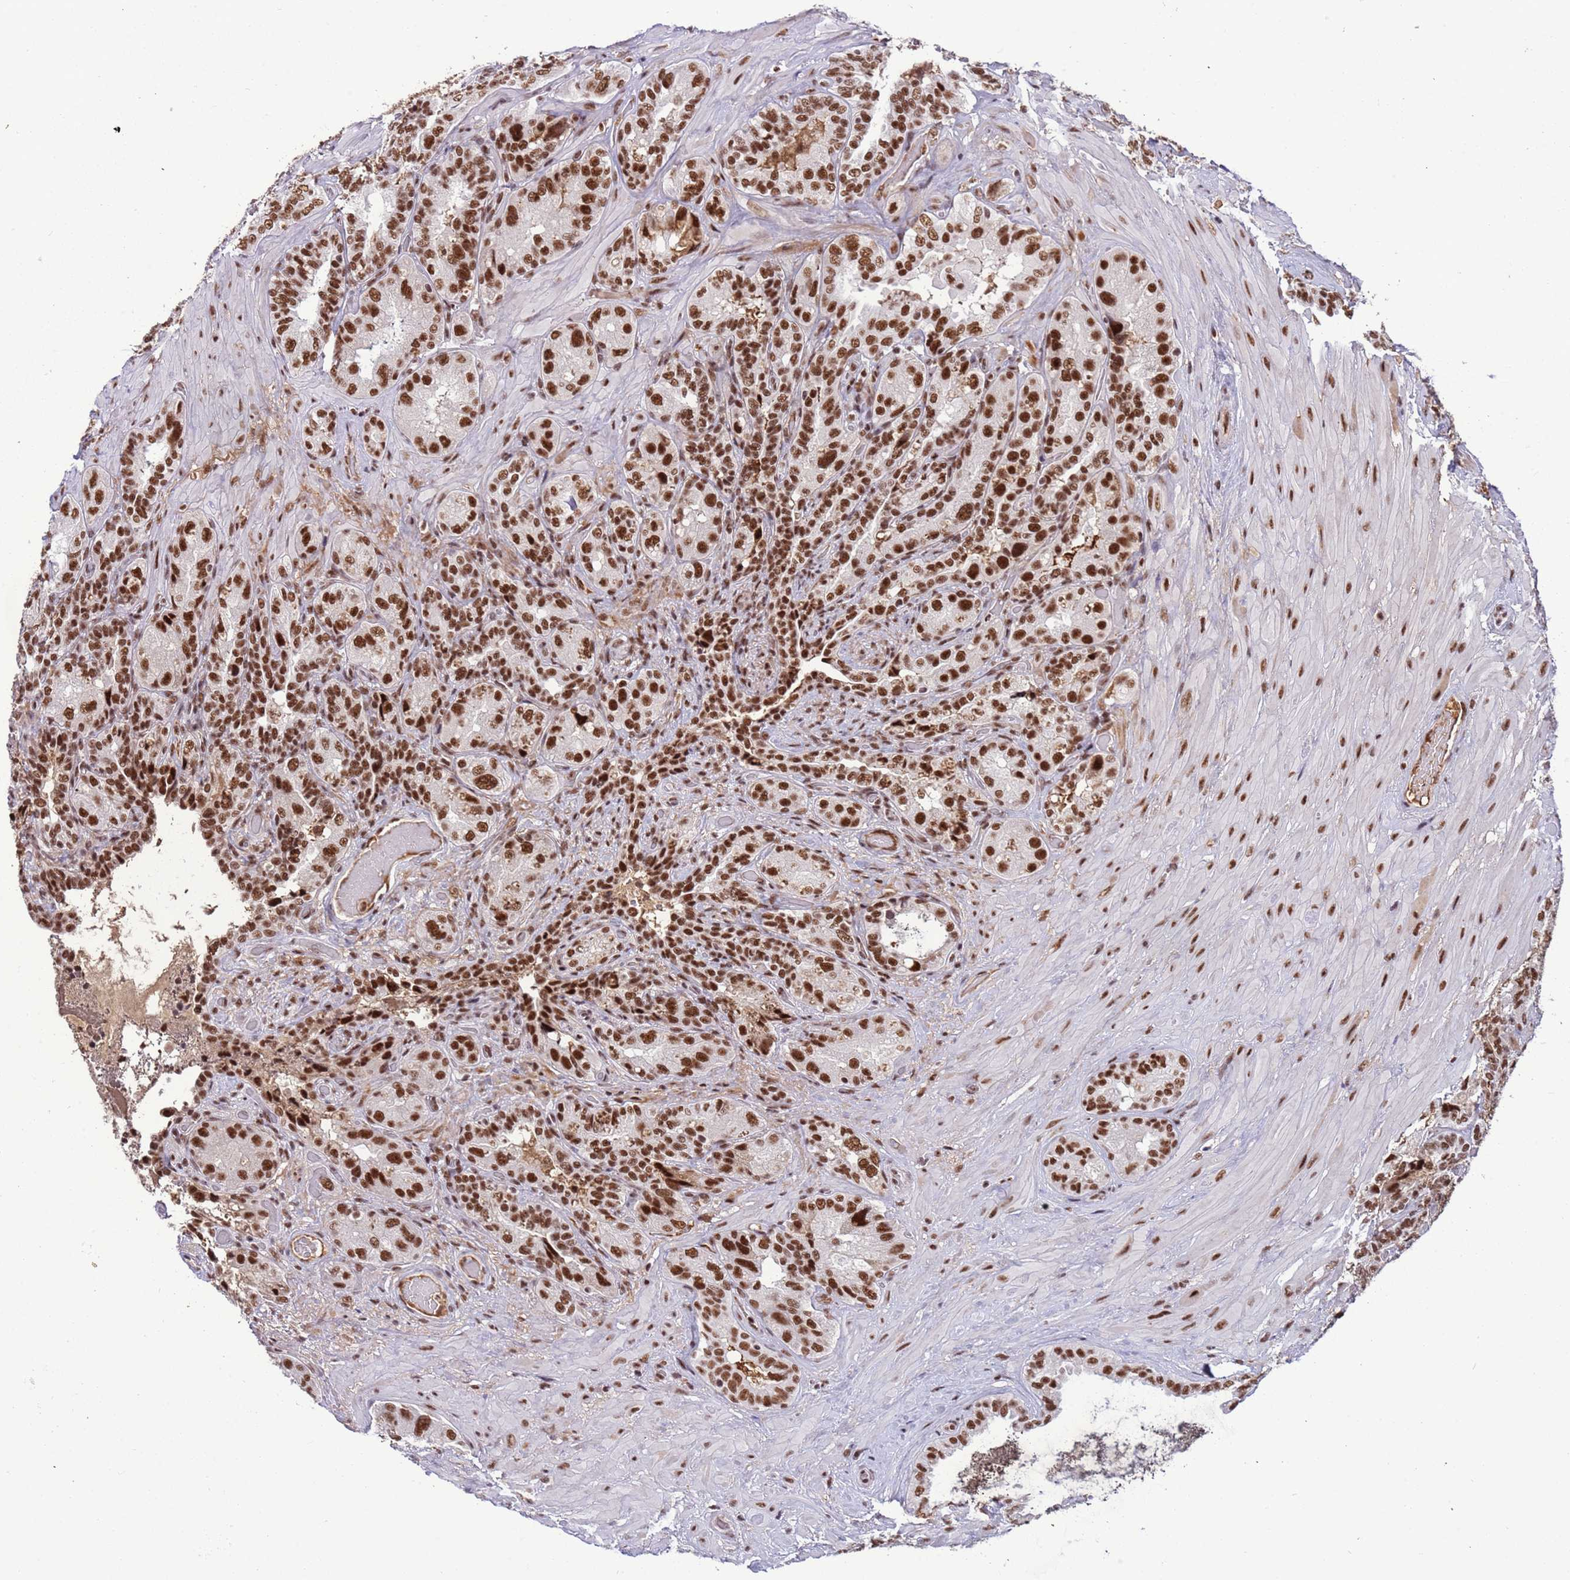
{"staining": {"intensity": "strong", "quantity": ">75%", "location": "nuclear"}, "tissue": "seminal vesicle", "cell_type": "Glandular cells", "image_type": "normal", "snomed": [{"axis": "morphology", "description": "Normal tissue, NOS"}, {"axis": "topography", "description": "Seminal veicle"}, {"axis": "topography", "description": "Peripheral nerve tissue"}], "caption": "Seminal vesicle stained with IHC reveals strong nuclear positivity in about >75% of glandular cells.", "gene": "SRRT", "patient": {"sex": "male", "age": 67}}